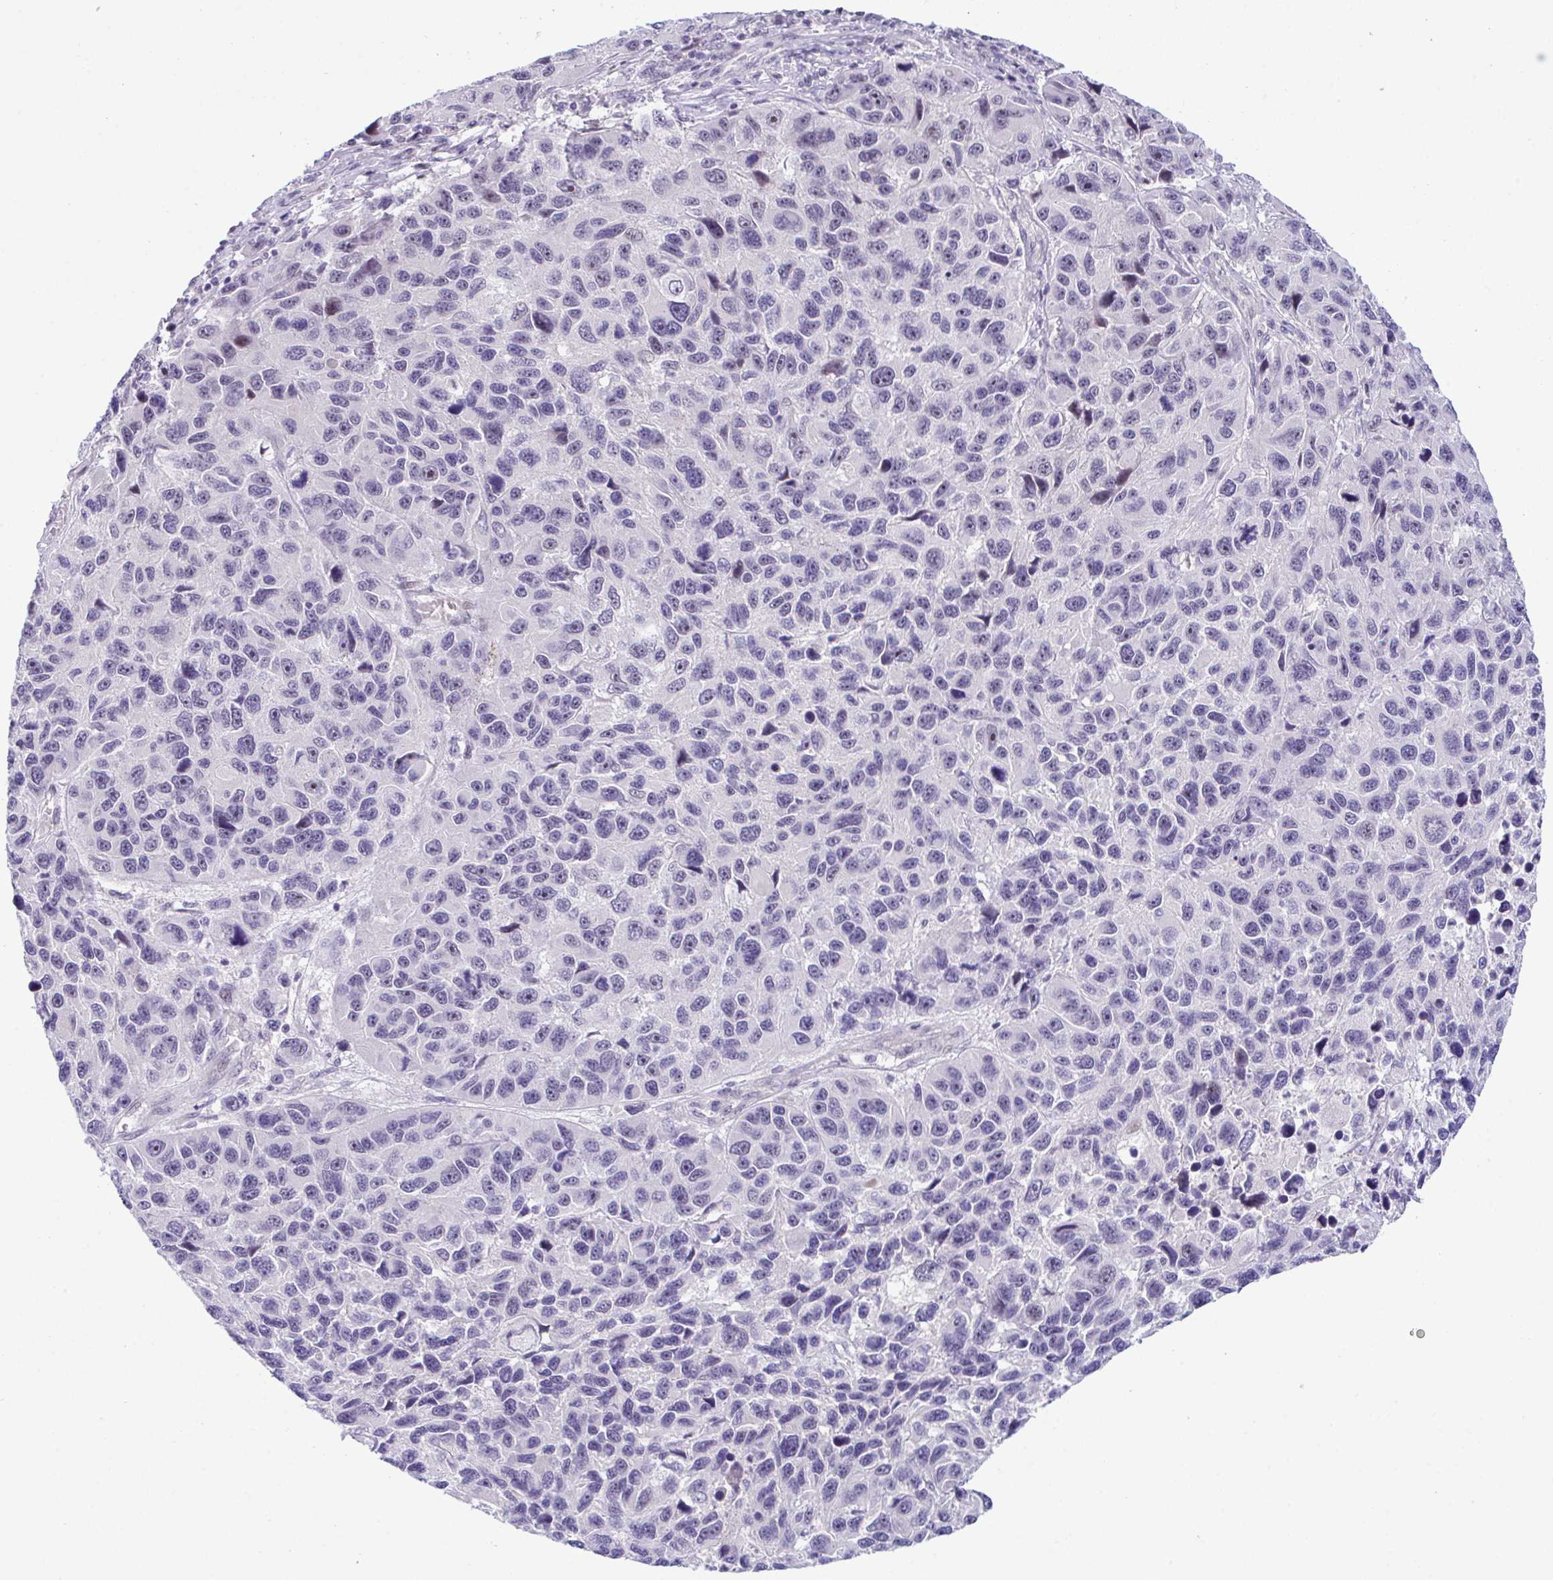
{"staining": {"intensity": "weak", "quantity": "<25%", "location": "nuclear"}, "tissue": "melanoma", "cell_type": "Tumor cells", "image_type": "cancer", "snomed": [{"axis": "morphology", "description": "Malignant melanoma, NOS"}, {"axis": "topography", "description": "Skin"}], "caption": "Image shows no protein expression in tumor cells of malignant melanoma tissue.", "gene": "USP35", "patient": {"sex": "male", "age": 53}}